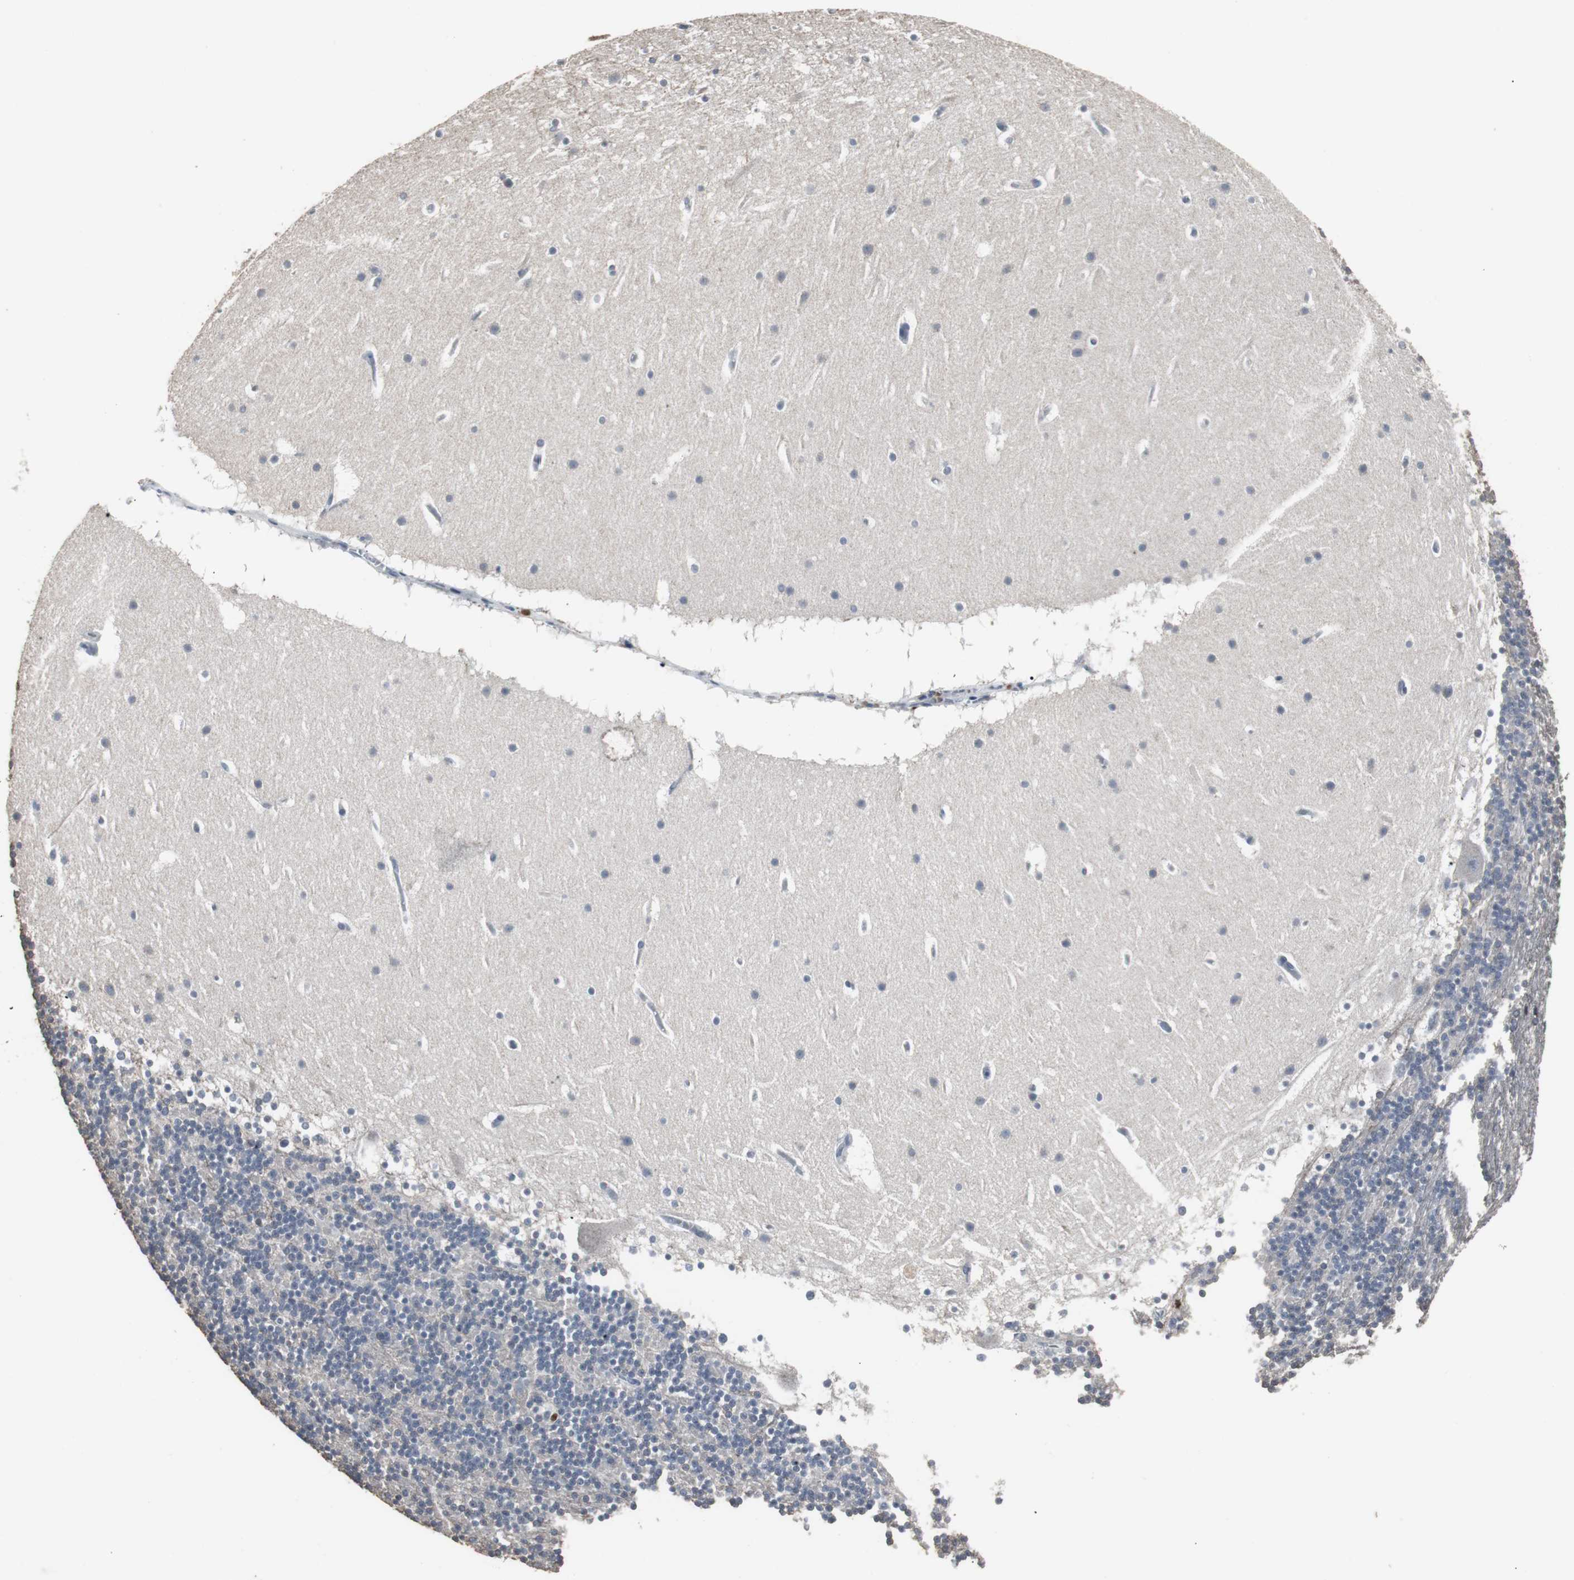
{"staining": {"intensity": "negative", "quantity": "none", "location": "none"}, "tissue": "cerebellum", "cell_type": "Cells in granular layer", "image_type": "normal", "snomed": [{"axis": "morphology", "description": "Normal tissue, NOS"}, {"axis": "topography", "description": "Cerebellum"}], "caption": "IHC of unremarkable human cerebellum demonstrates no positivity in cells in granular layer.", "gene": "ACAA1", "patient": {"sex": "male", "age": 45}}